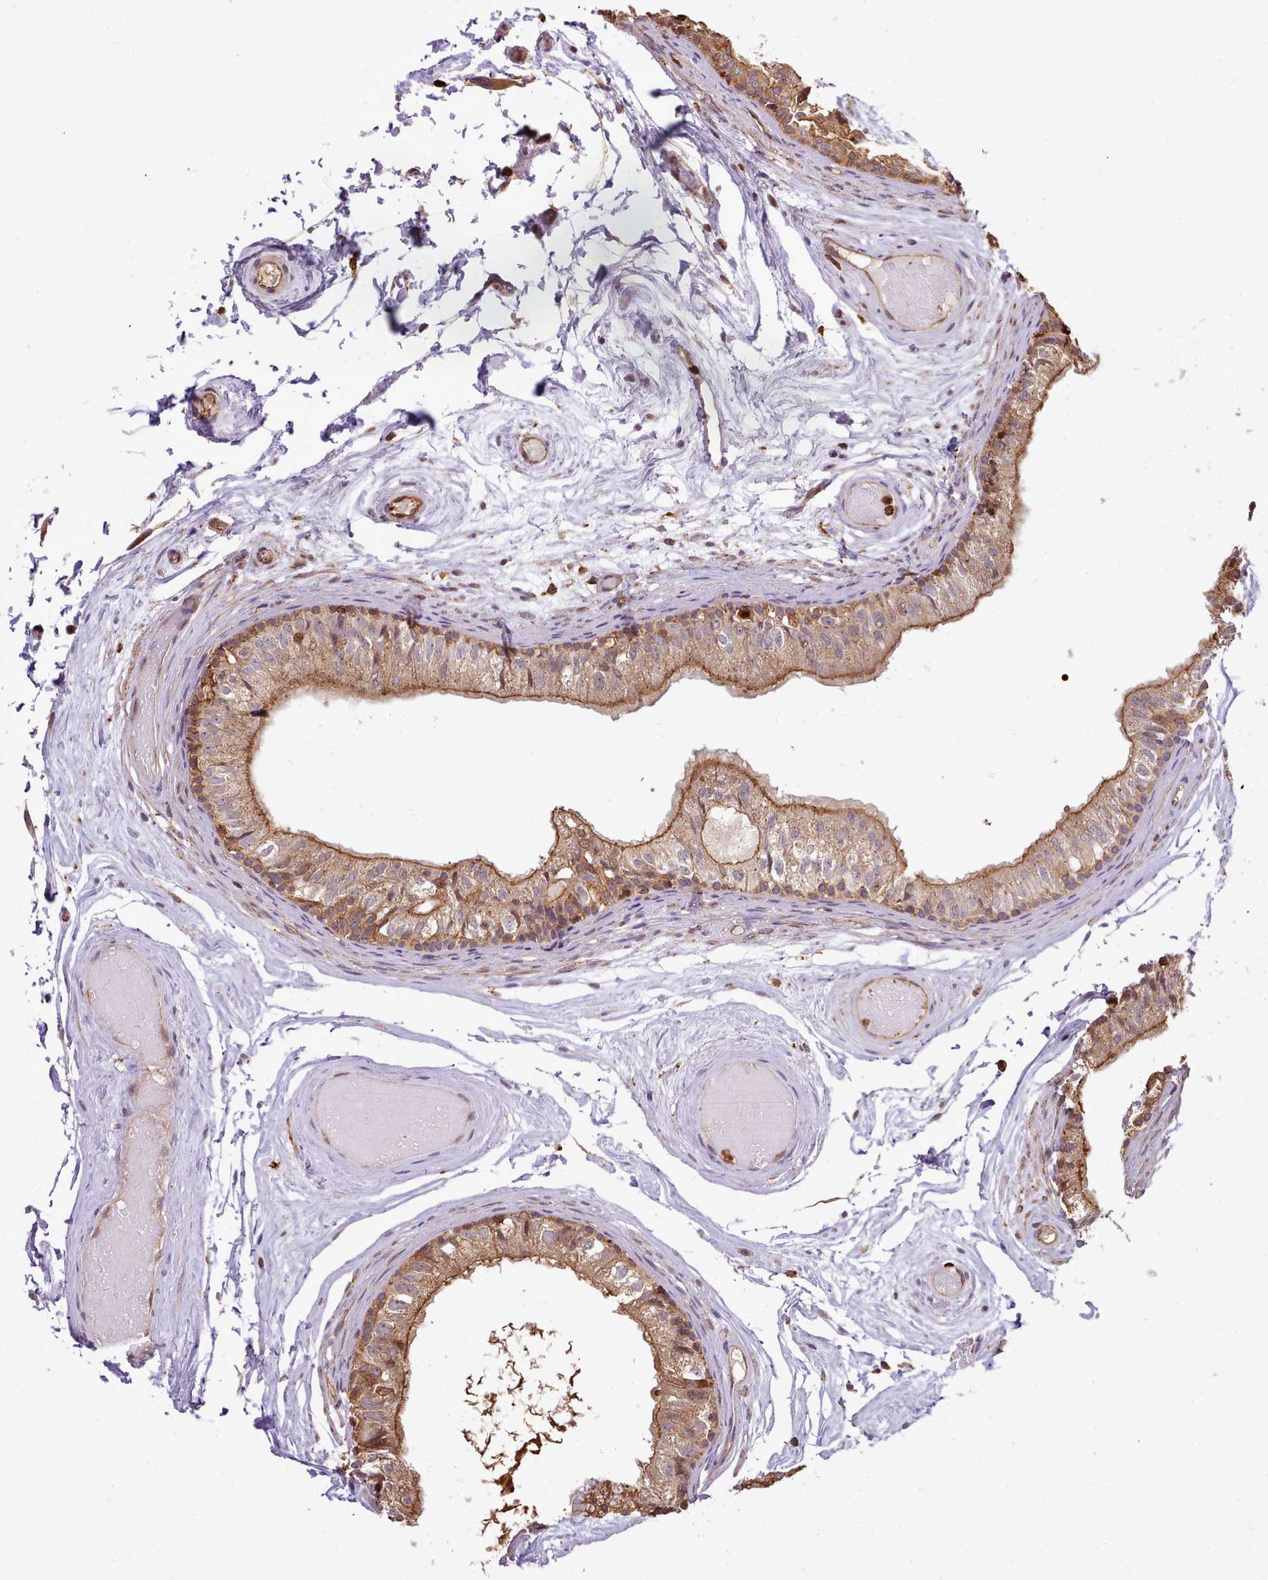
{"staining": {"intensity": "moderate", "quantity": ">75%", "location": "cytoplasmic/membranous"}, "tissue": "epididymis", "cell_type": "Glandular cells", "image_type": "normal", "snomed": [{"axis": "morphology", "description": "Normal tissue, NOS"}, {"axis": "topography", "description": "Epididymis"}], "caption": "Protein staining displays moderate cytoplasmic/membranous expression in approximately >75% of glandular cells in normal epididymis.", "gene": "CAPZA1", "patient": {"sex": "male", "age": 79}}